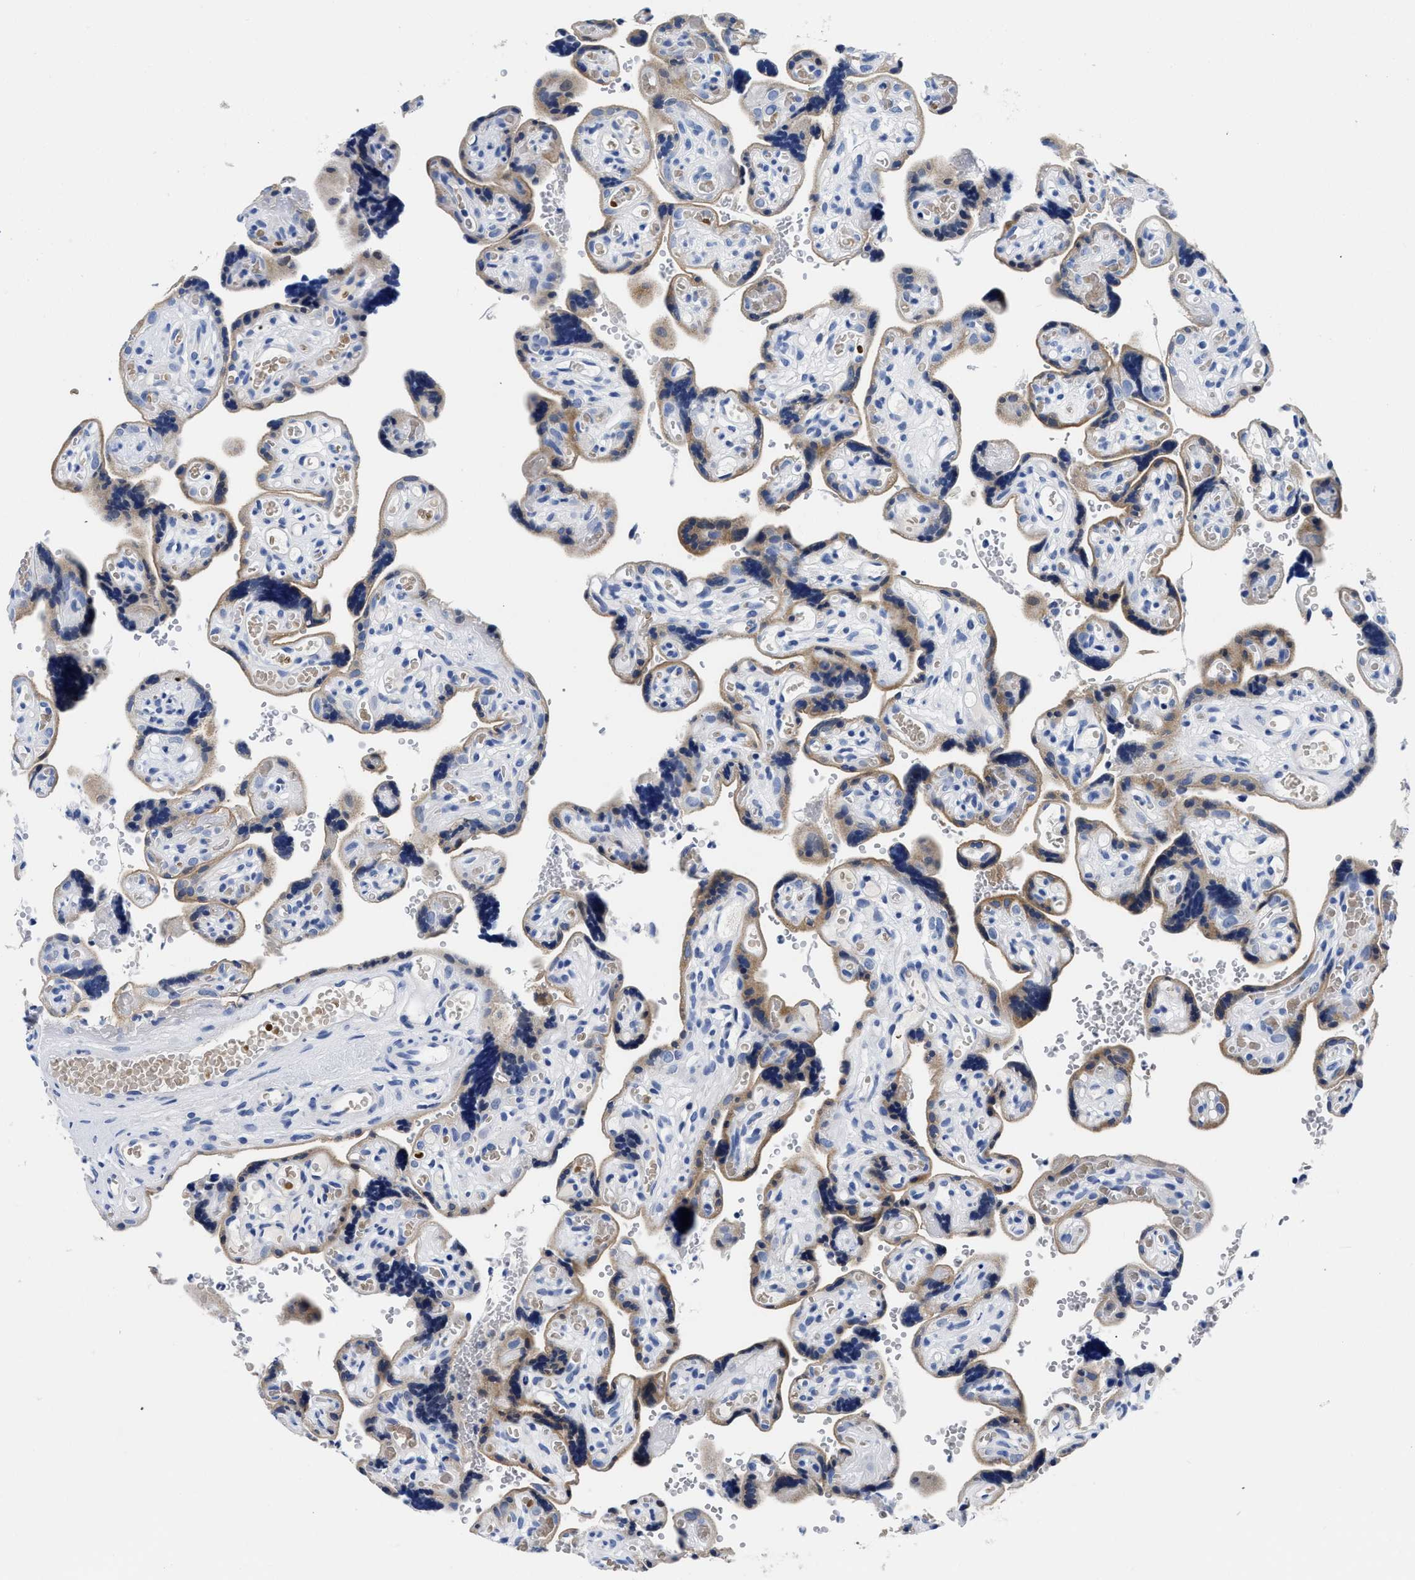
{"staining": {"intensity": "negative", "quantity": "none", "location": "none"}, "tissue": "placenta", "cell_type": "Decidual cells", "image_type": "normal", "snomed": [{"axis": "morphology", "description": "Normal tissue, NOS"}, {"axis": "topography", "description": "Placenta"}], "caption": "Protein analysis of normal placenta displays no significant positivity in decidual cells. (Brightfield microscopy of DAB (3,3'-diaminobenzidine) IHC at high magnification).", "gene": "SLC35F1", "patient": {"sex": "female", "age": 30}}